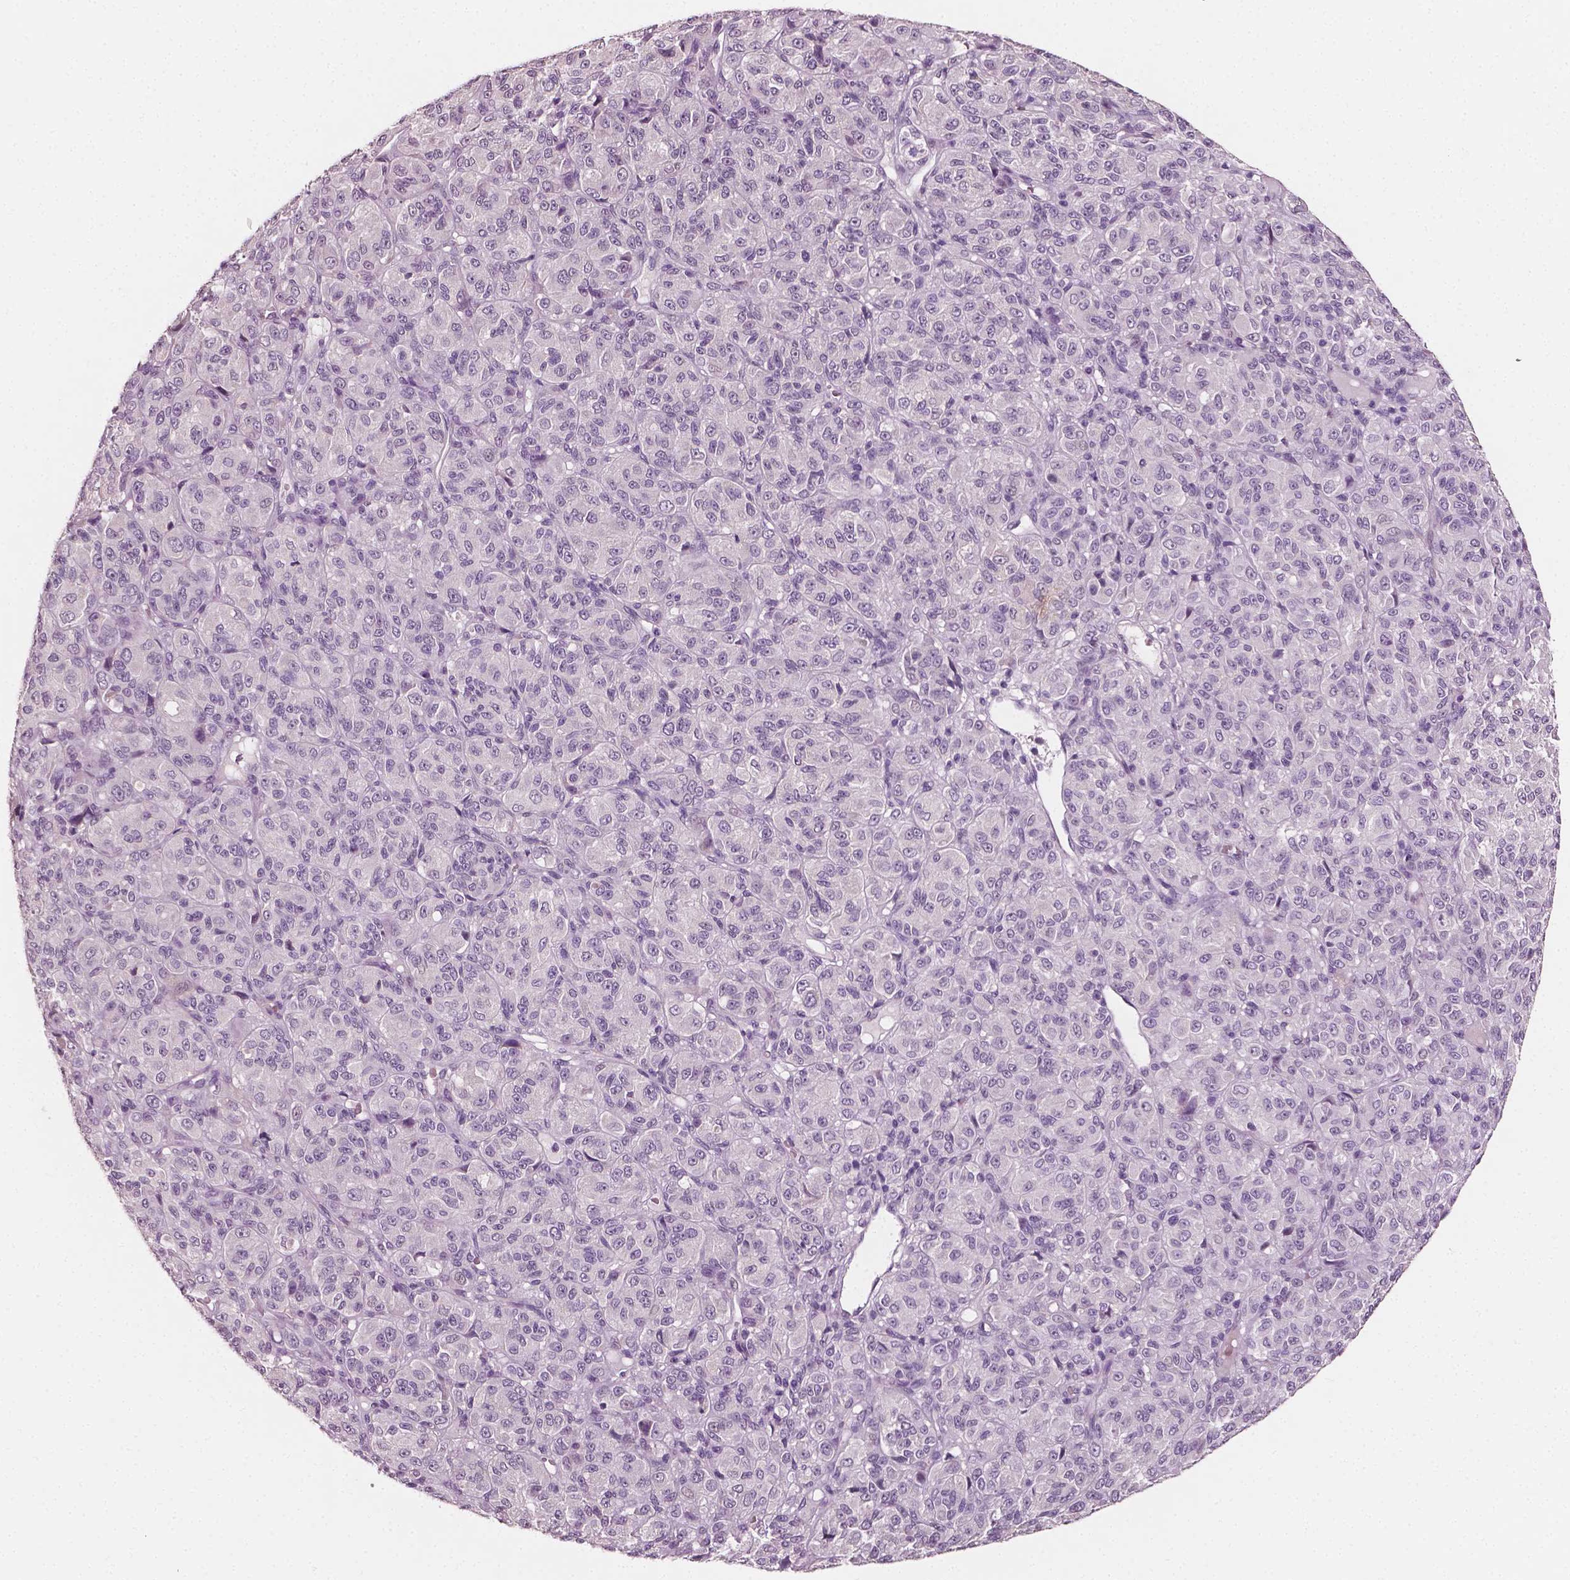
{"staining": {"intensity": "negative", "quantity": "none", "location": "none"}, "tissue": "melanoma", "cell_type": "Tumor cells", "image_type": "cancer", "snomed": [{"axis": "morphology", "description": "Malignant melanoma, Metastatic site"}, {"axis": "topography", "description": "Brain"}], "caption": "Immunohistochemical staining of human melanoma shows no significant staining in tumor cells.", "gene": "PLA2R1", "patient": {"sex": "female", "age": 56}}